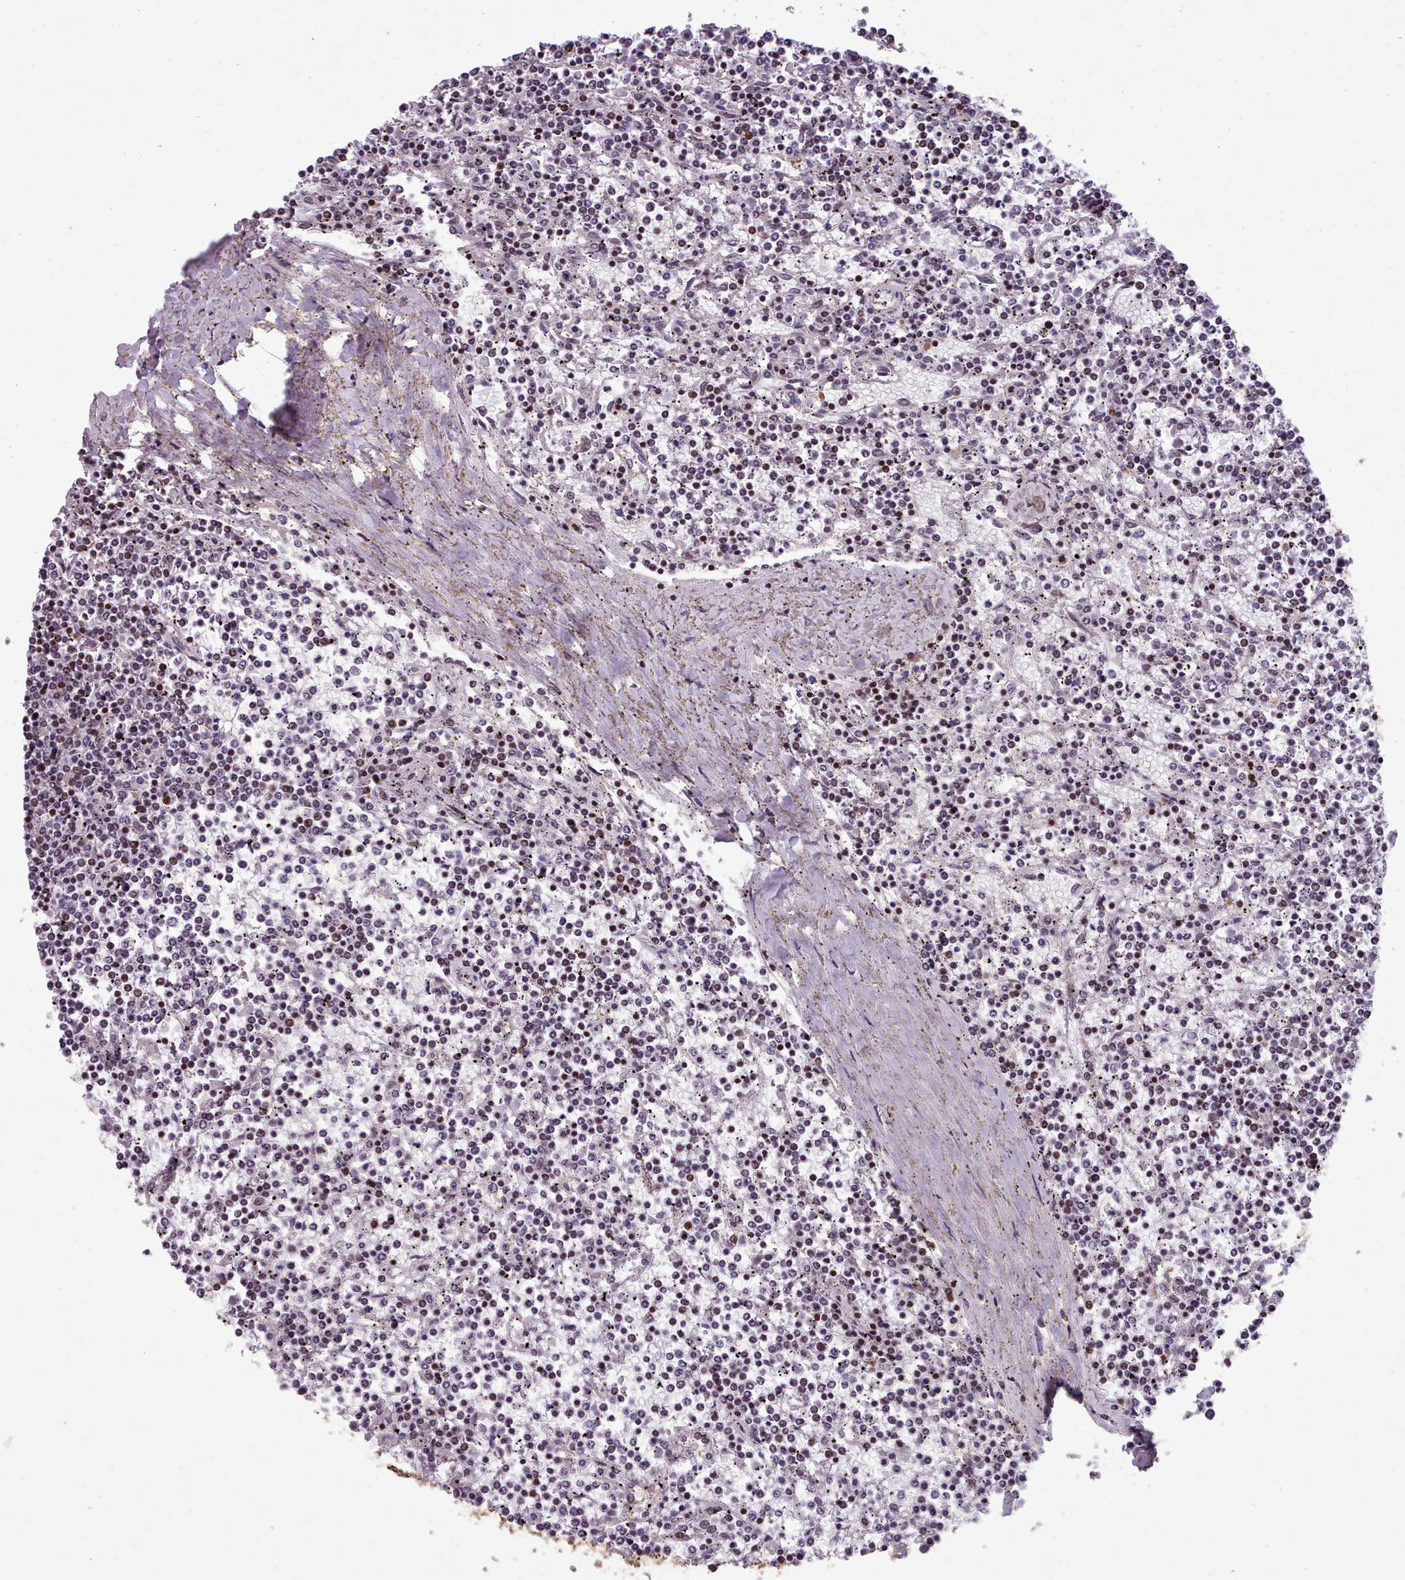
{"staining": {"intensity": "moderate", "quantity": "<25%", "location": "nuclear"}, "tissue": "lymphoma", "cell_type": "Tumor cells", "image_type": "cancer", "snomed": [{"axis": "morphology", "description": "Malignant lymphoma, non-Hodgkin's type, Low grade"}, {"axis": "topography", "description": "Spleen"}], "caption": "Immunohistochemistry micrograph of neoplastic tissue: malignant lymphoma, non-Hodgkin's type (low-grade) stained using IHC displays low levels of moderate protein expression localized specifically in the nuclear of tumor cells, appearing as a nuclear brown color.", "gene": "ENSA", "patient": {"sex": "female", "age": 19}}